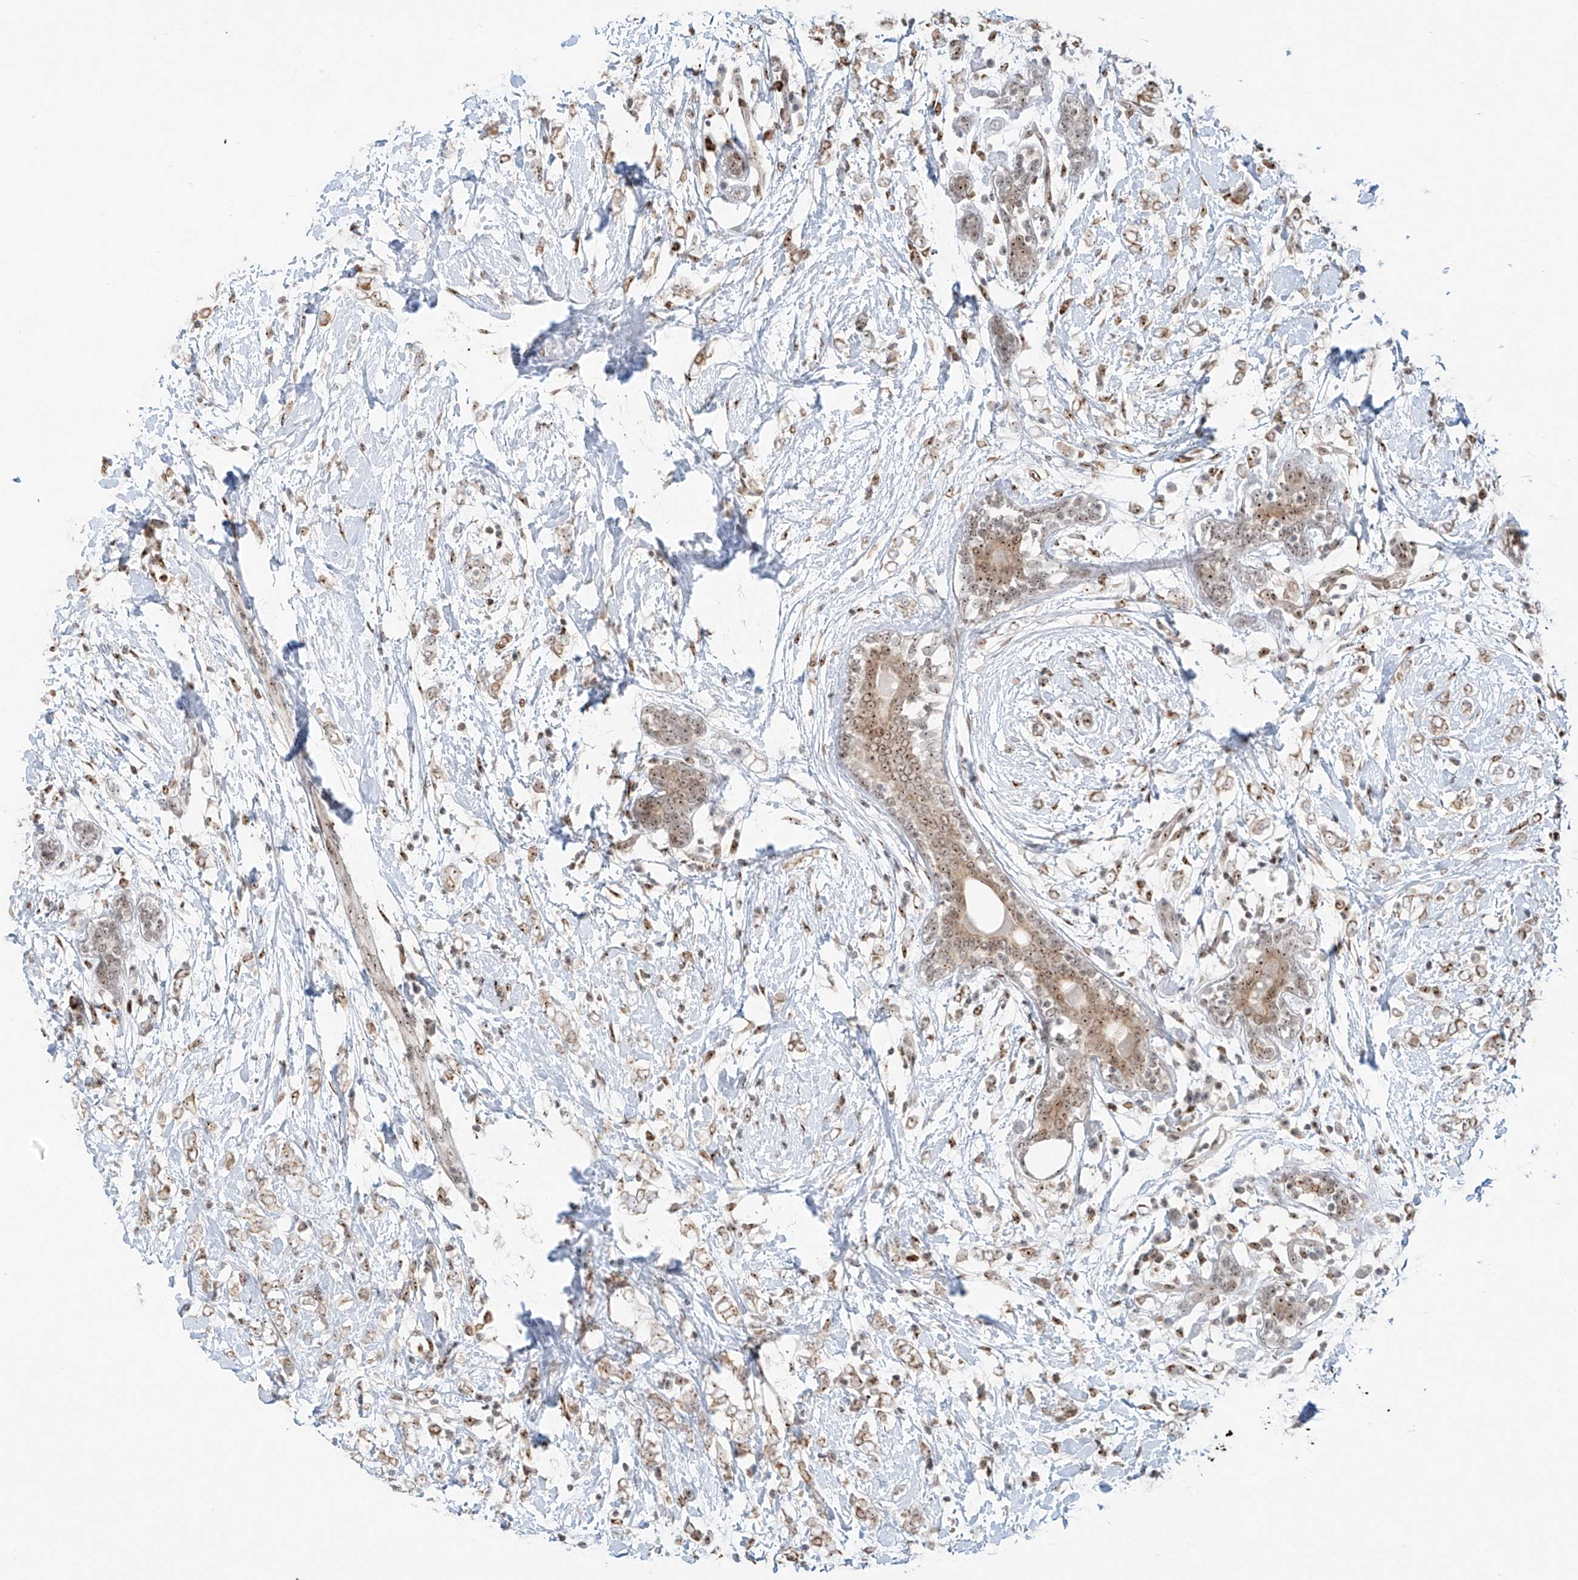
{"staining": {"intensity": "weak", "quantity": ">75%", "location": "cytoplasmic/membranous"}, "tissue": "breast cancer", "cell_type": "Tumor cells", "image_type": "cancer", "snomed": [{"axis": "morphology", "description": "Normal tissue, NOS"}, {"axis": "morphology", "description": "Lobular carcinoma"}, {"axis": "topography", "description": "Breast"}], "caption": "Lobular carcinoma (breast) tissue demonstrates weak cytoplasmic/membranous positivity in approximately >75% of tumor cells, visualized by immunohistochemistry.", "gene": "ZNF512", "patient": {"sex": "female", "age": 47}}